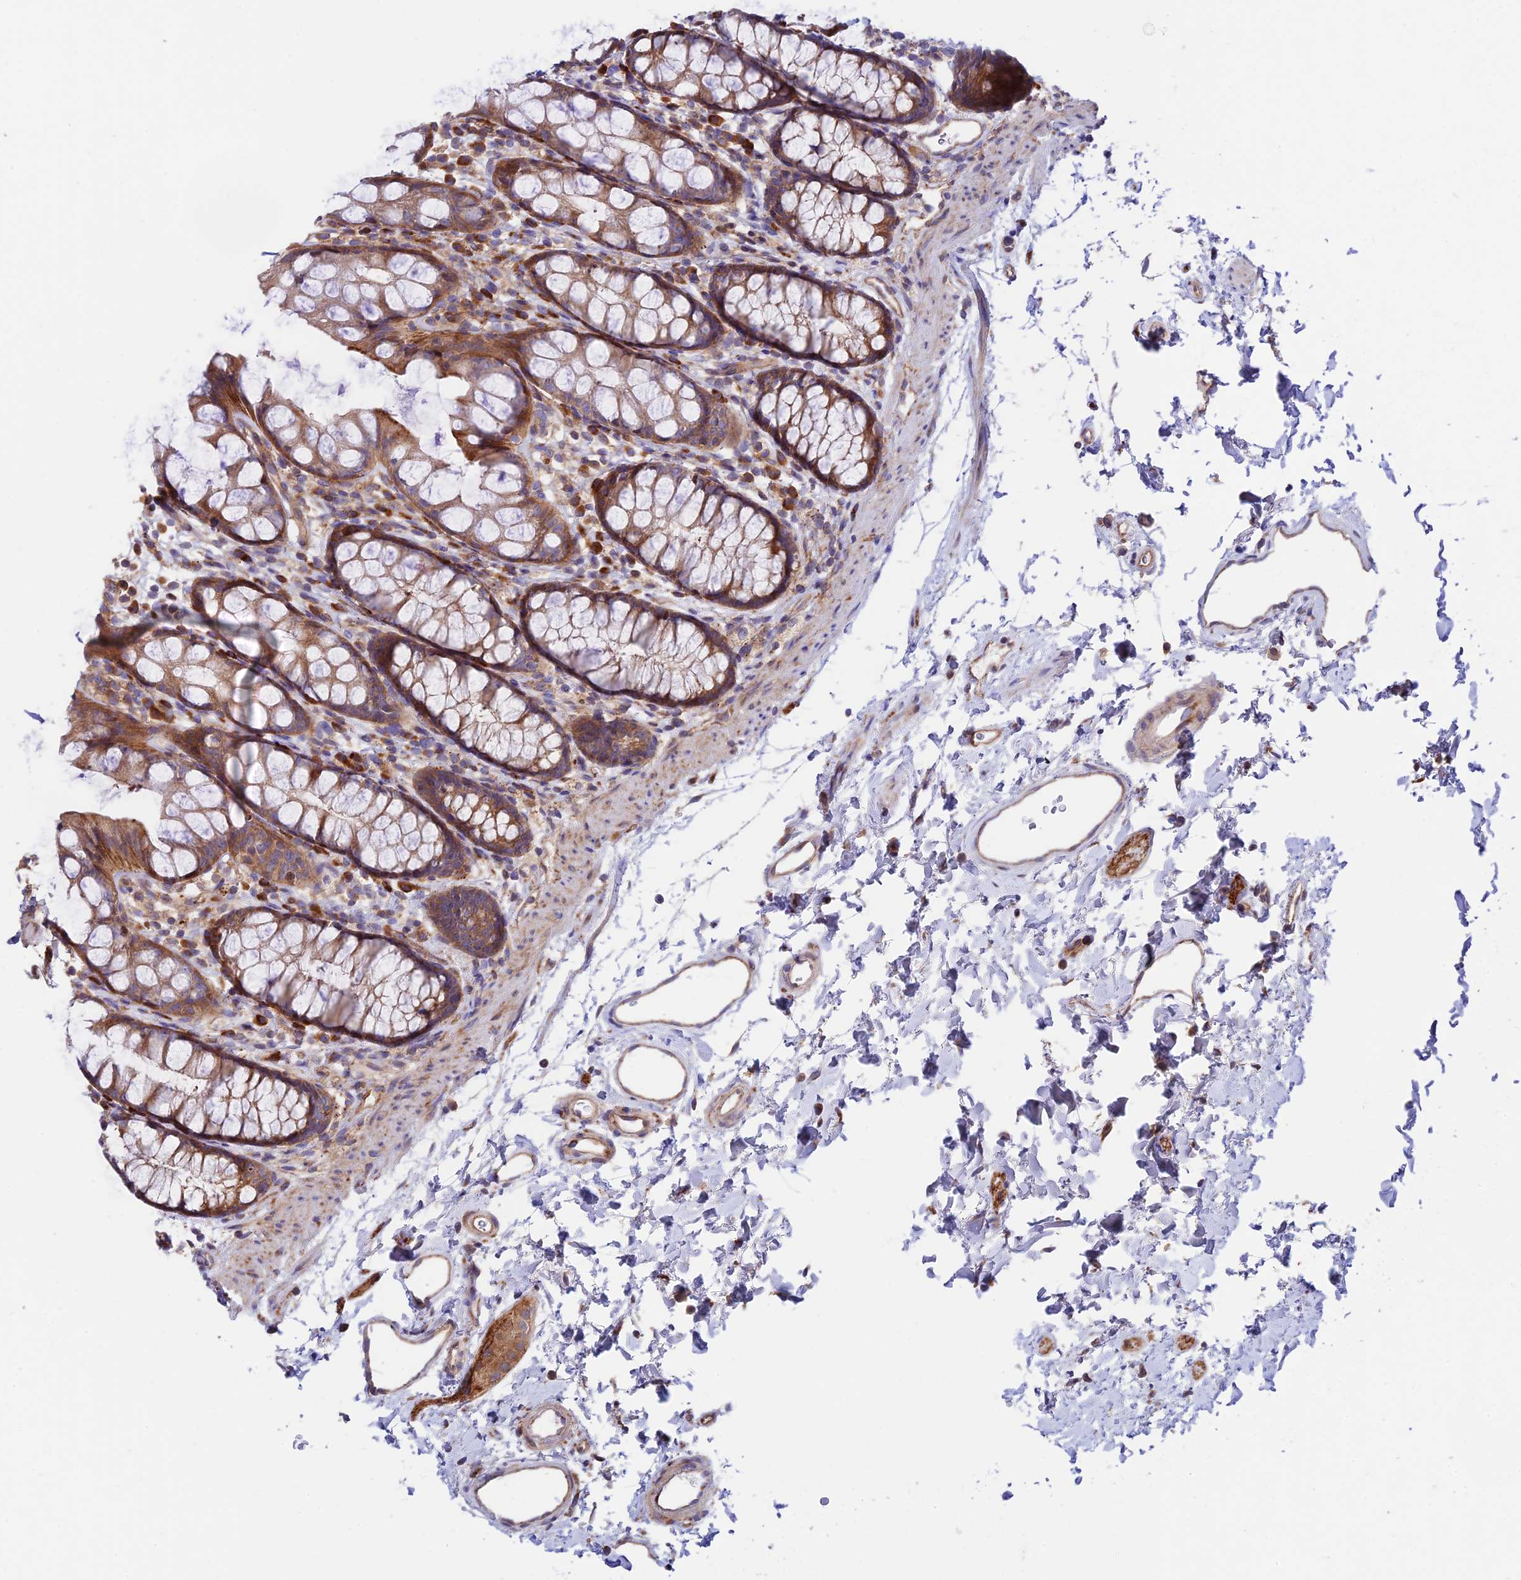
{"staining": {"intensity": "moderate", "quantity": ">75%", "location": "cytoplasmic/membranous"}, "tissue": "rectum", "cell_type": "Glandular cells", "image_type": "normal", "snomed": [{"axis": "morphology", "description": "Normal tissue, NOS"}, {"axis": "topography", "description": "Rectum"}], "caption": "Immunohistochemistry (IHC) staining of benign rectum, which displays medium levels of moderate cytoplasmic/membranous expression in about >75% of glandular cells indicating moderate cytoplasmic/membranous protein staining. The staining was performed using DAB (brown) for protein detection and nuclei were counterstained in hematoxylin (blue).", "gene": "VPS13C", "patient": {"sex": "female", "age": 65}}